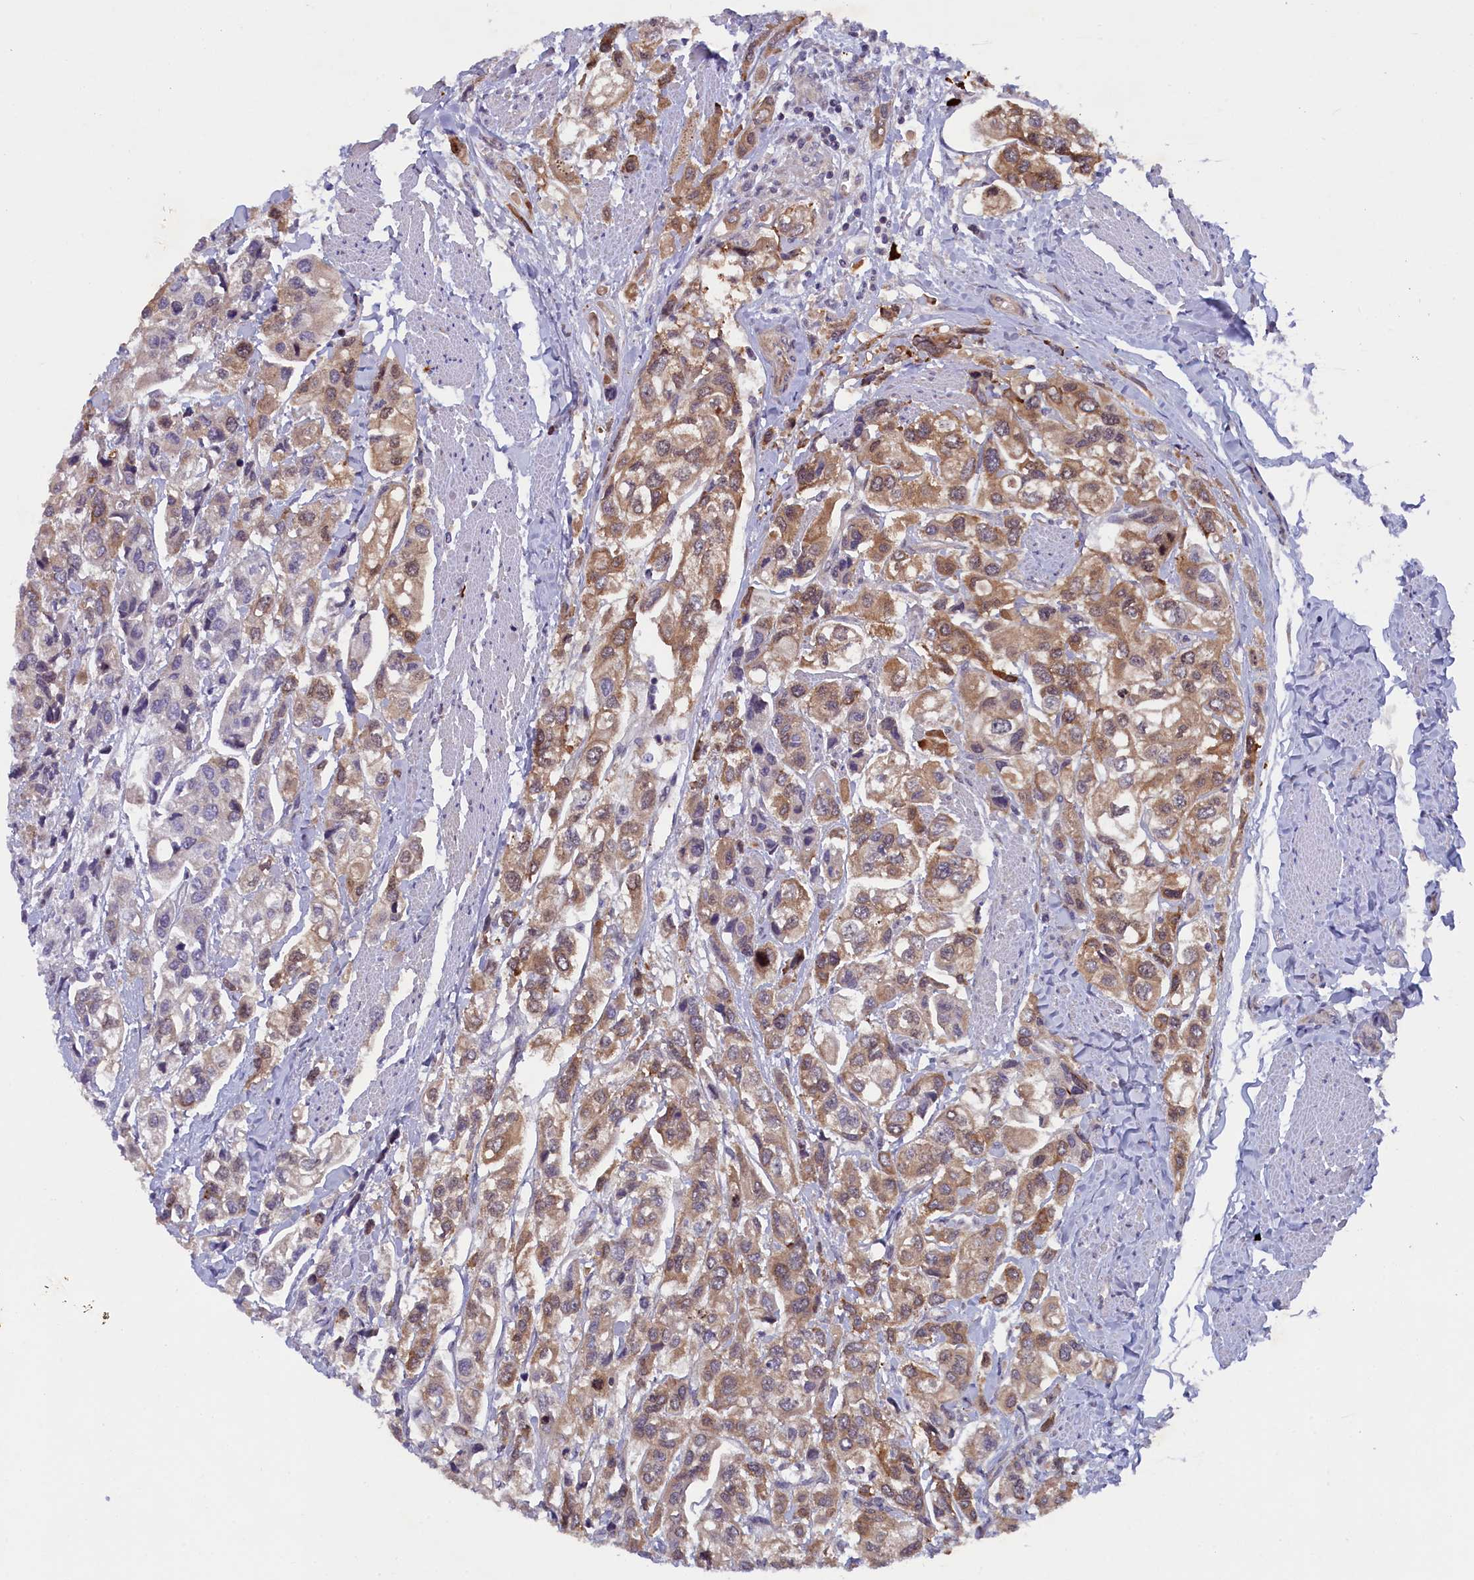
{"staining": {"intensity": "moderate", "quantity": ">75%", "location": "cytoplasmic/membranous"}, "tissue": "urothelial cancer", "cell_type": "Tumor cells", "image_type": "cancer", "snomed": [{"axis": "morphology", "description": "Urothelial carcinoma, High grade"}, {"axis": "topography", "description": "Urinary bladder"}], "caption": "A photomicrograph of urothelial cancer stained for a protein demonstrates moderate cytoplasmic/membranous brown staining in tumor cells.", "gene": "JPT2", "patient": {"sex": "male", "age": 67}}